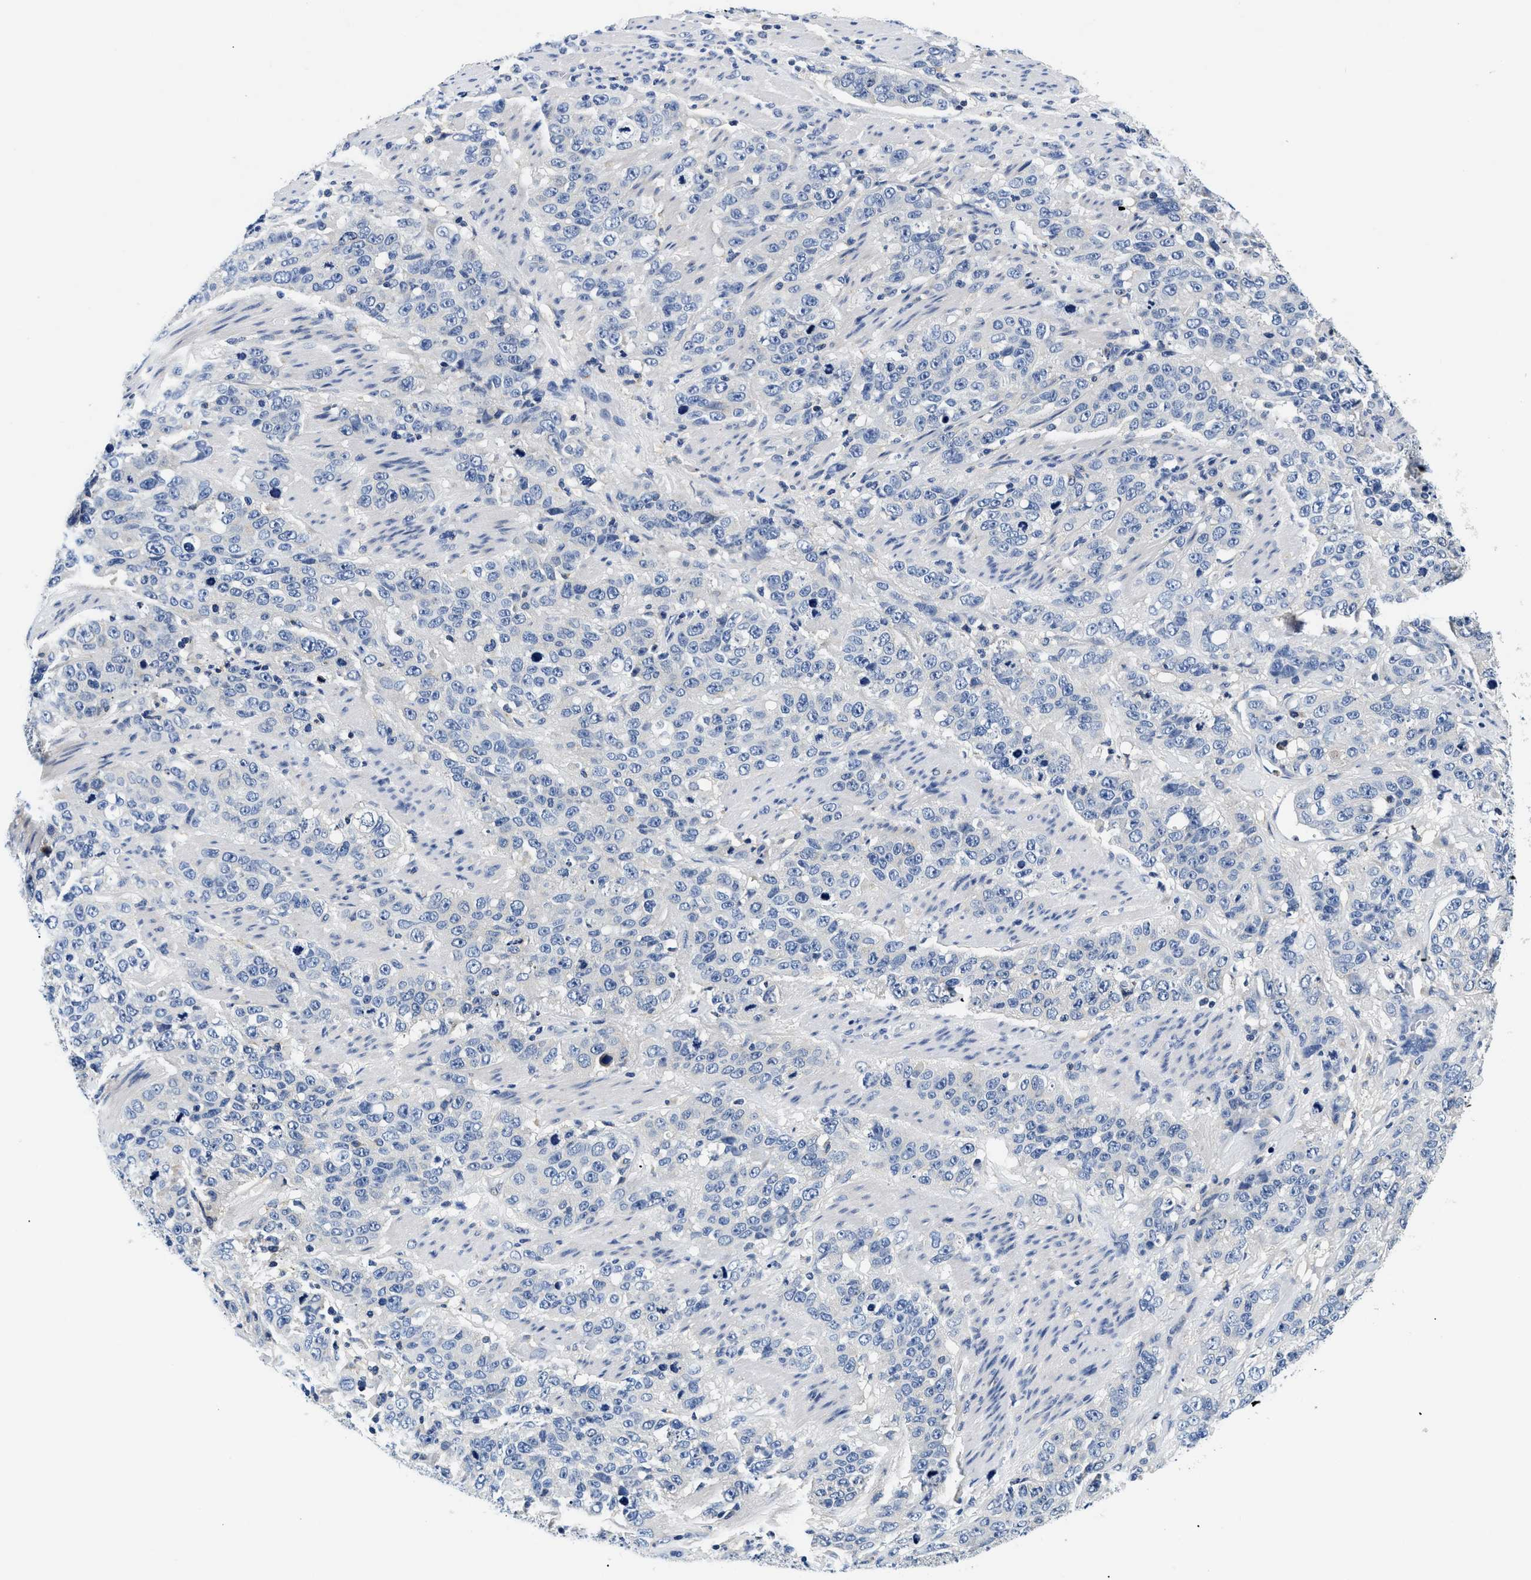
{"staining": {"intensity": "negative", "quantity": "none", "location": "none"}, "tissue": "stomach cancer", "cell_type": "Tumor cells", "image_type": "cancer", "snomed": [{"axis": "morphology", "description": "Adenocarcinoma, NOS"}, {"axis": "topography", "description": "Stomach"}], "caption": "DAB immunohistochemical staining of stomach cancer reveals no significant staining in tumor cells.", "gene": "MEA1", "patient": {"sex": "male", "age": 48}}